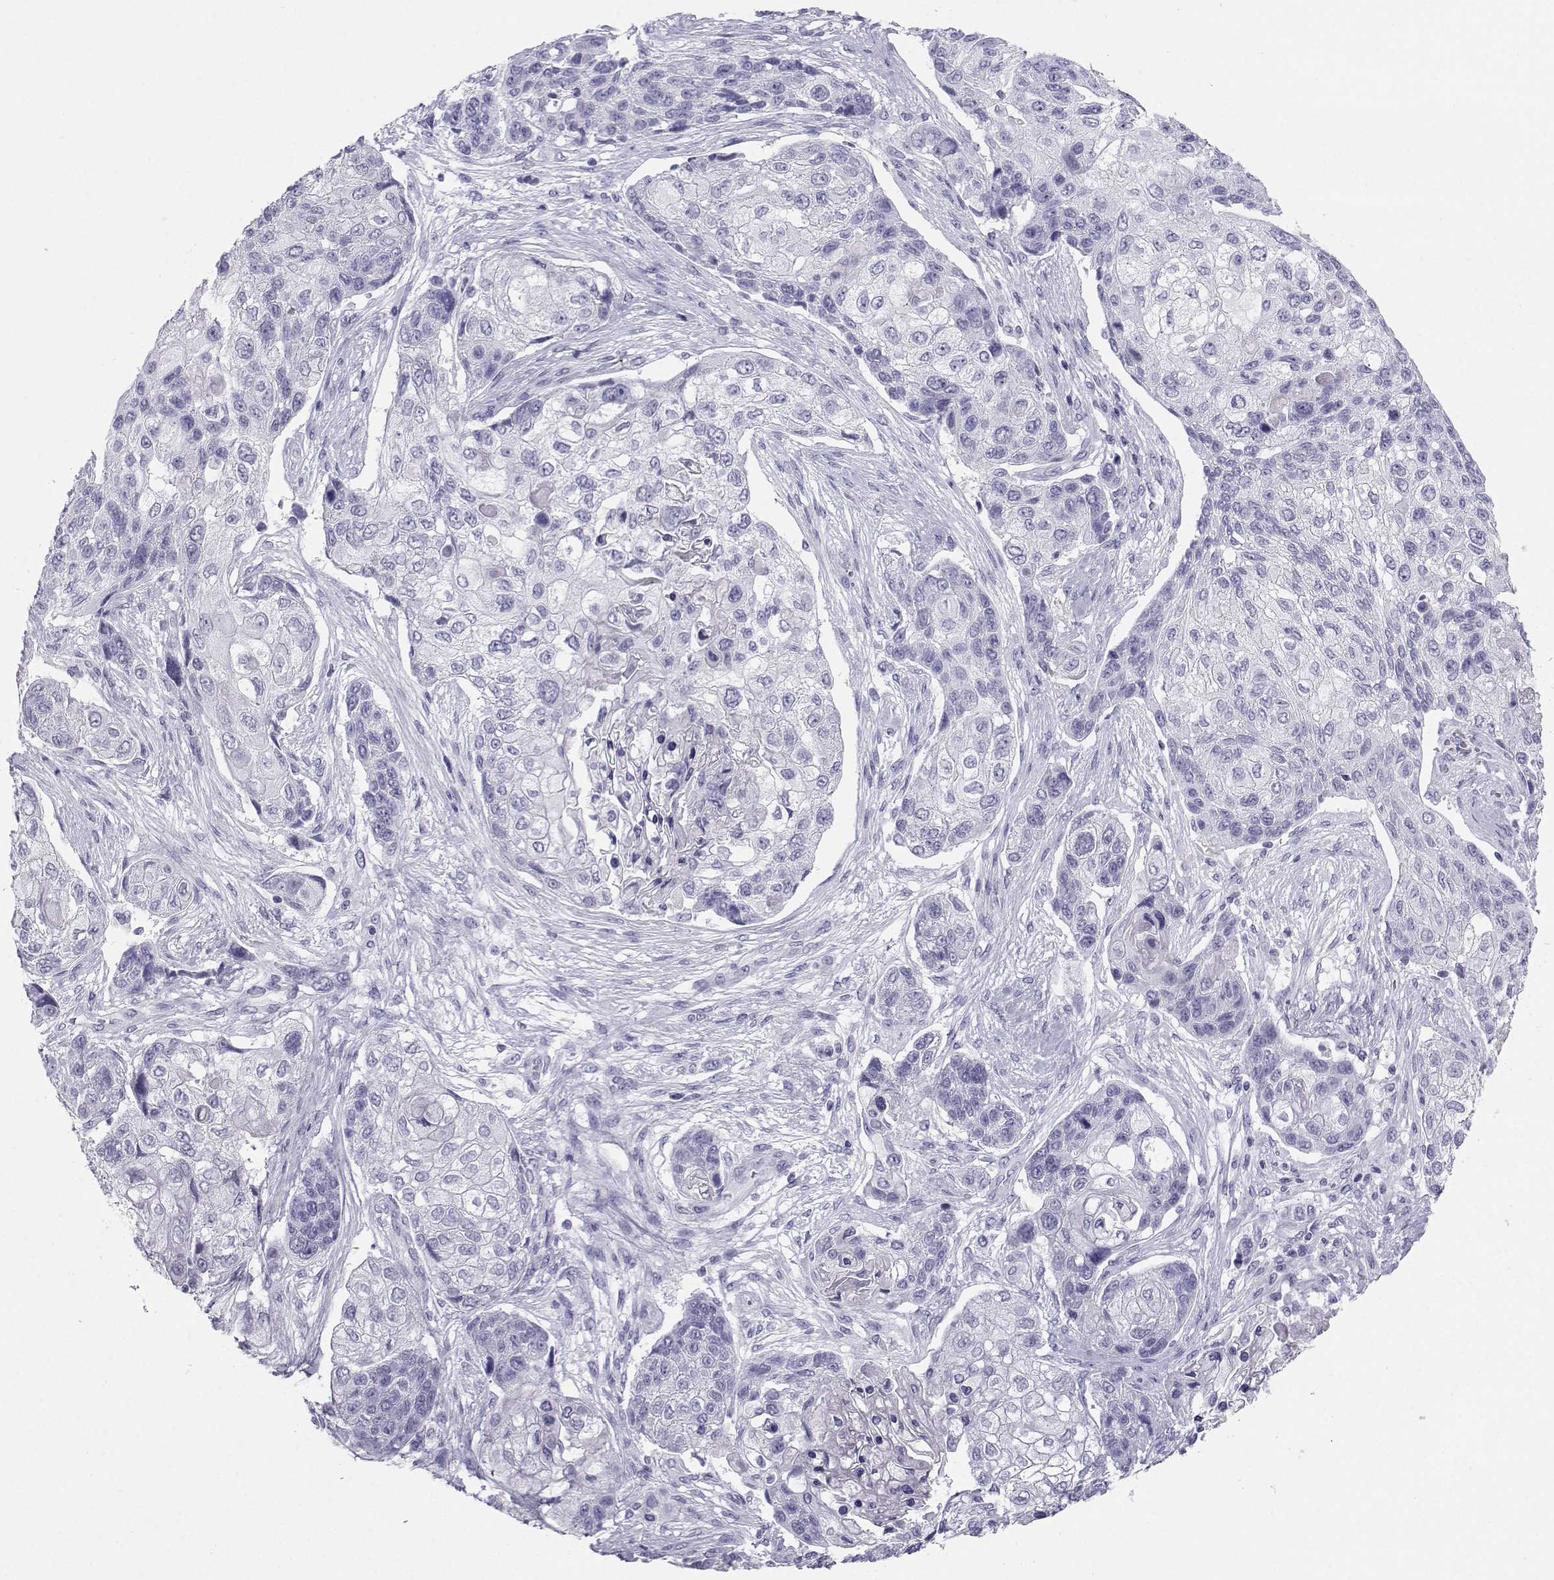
{"staining": {"intensity": "negative", "quantity": "none", "location": "none"}, "tissue": "lung cancer", "cell_type": "Tumor cells", "image_type": "cancer", "snomed": [{"axis": "morphology", "description": "Squamous cell carcinoma, NOS"}, {"axis": "topography", "description": "Lung"}], "caption": "Immunohistochemical staining of squamous cell carcinoma (lung) displays no significant staining in tumor cells.", "gene": "SST", "patient": {"sex": "male", "age": 69}}